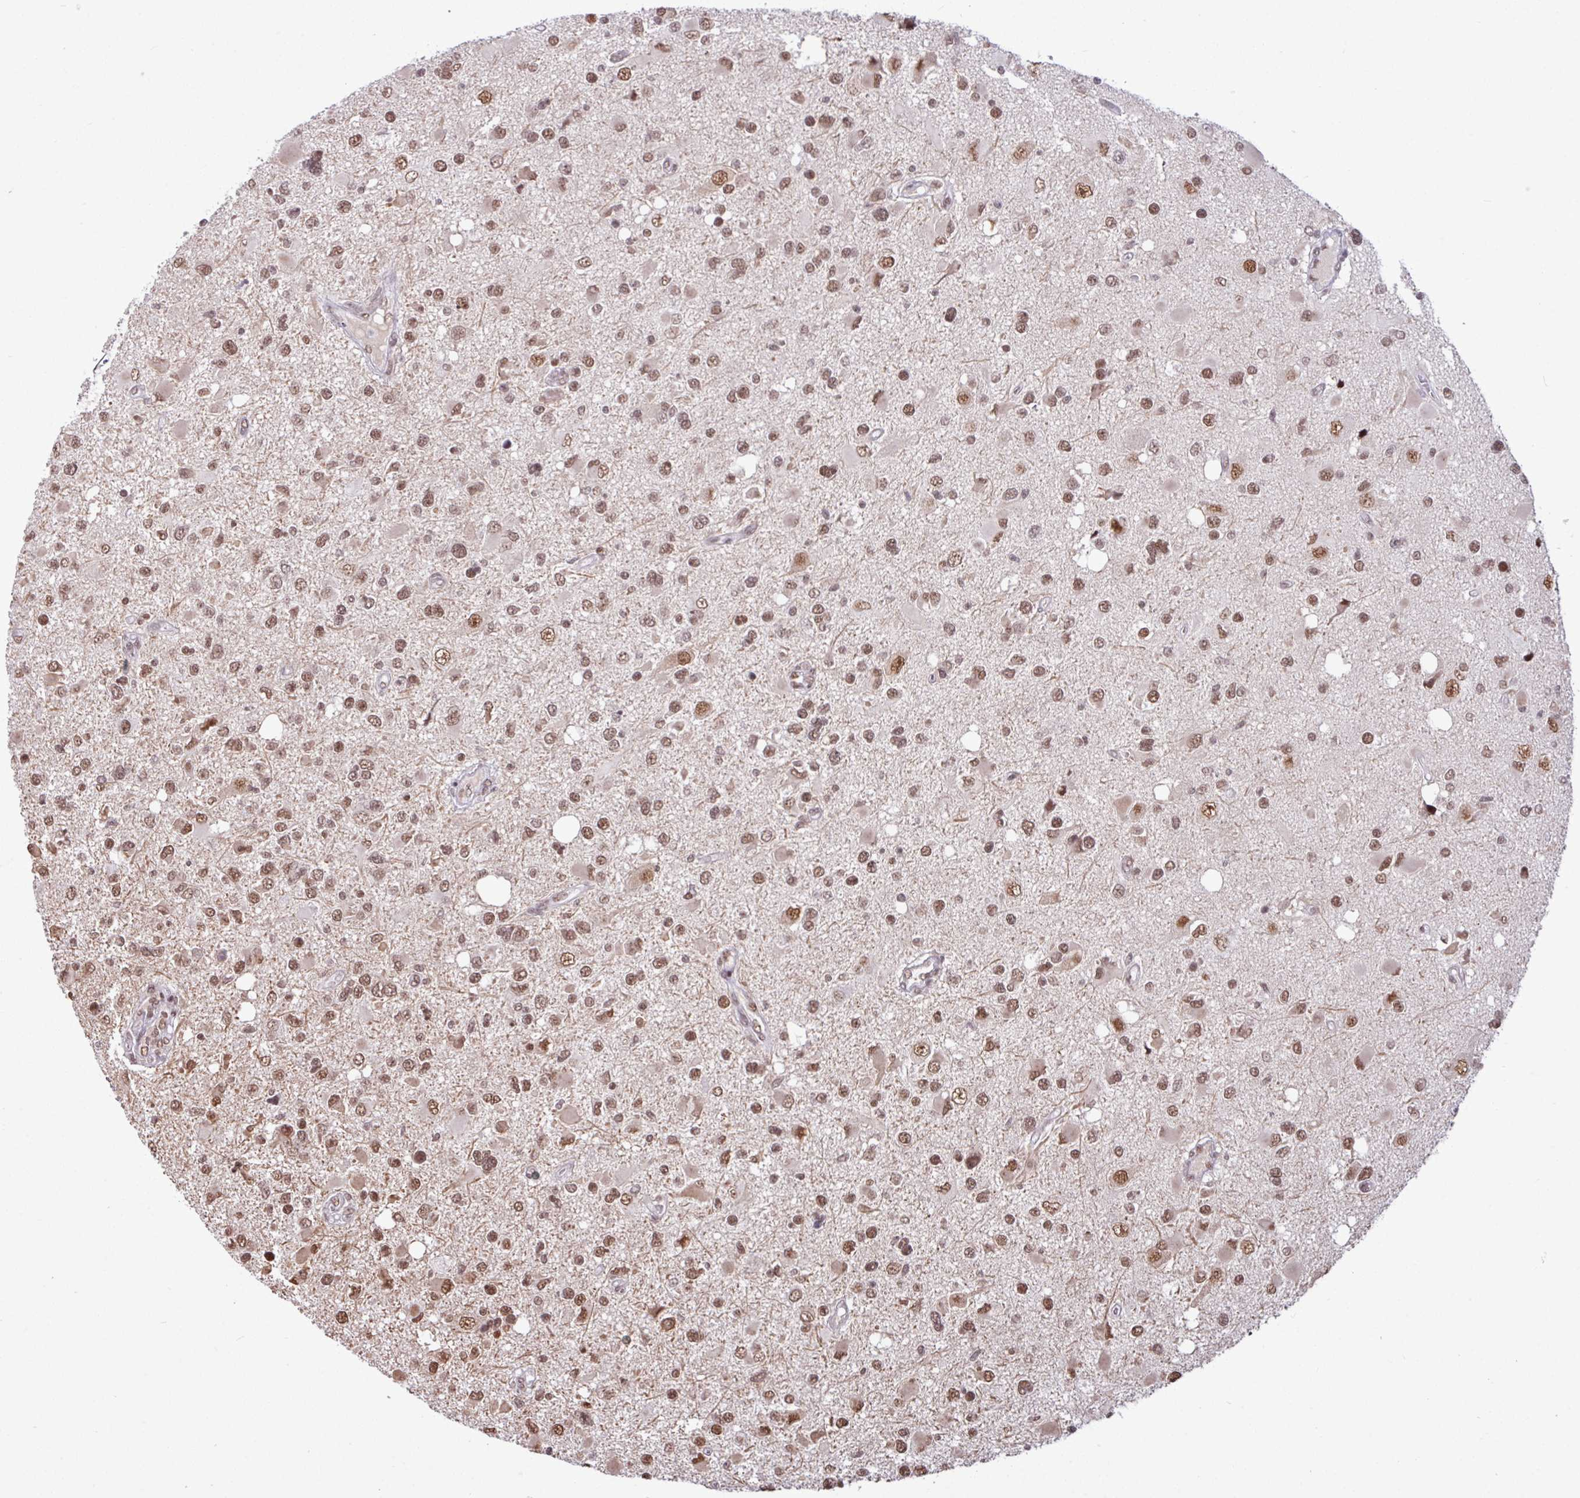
{"staining": {"intensity": "moderate", "quantity": ">75%", "location": "nuclear"}, "tissue": "glioma", "cell_type": "Tumor cells", "image_type": "cancer", "snomed": [{"axis": "morphology", "description": "Glioma, malignant, High grade"}, {"axis": "topography", "description": "Brain"}], "caption": "Brown immunohistochemical staining in glioma demonstrates moderate nuclear expression in about >75% of tumor cells.", "gene": "TDG", "patient": {"sex": "male", "age": 53}}